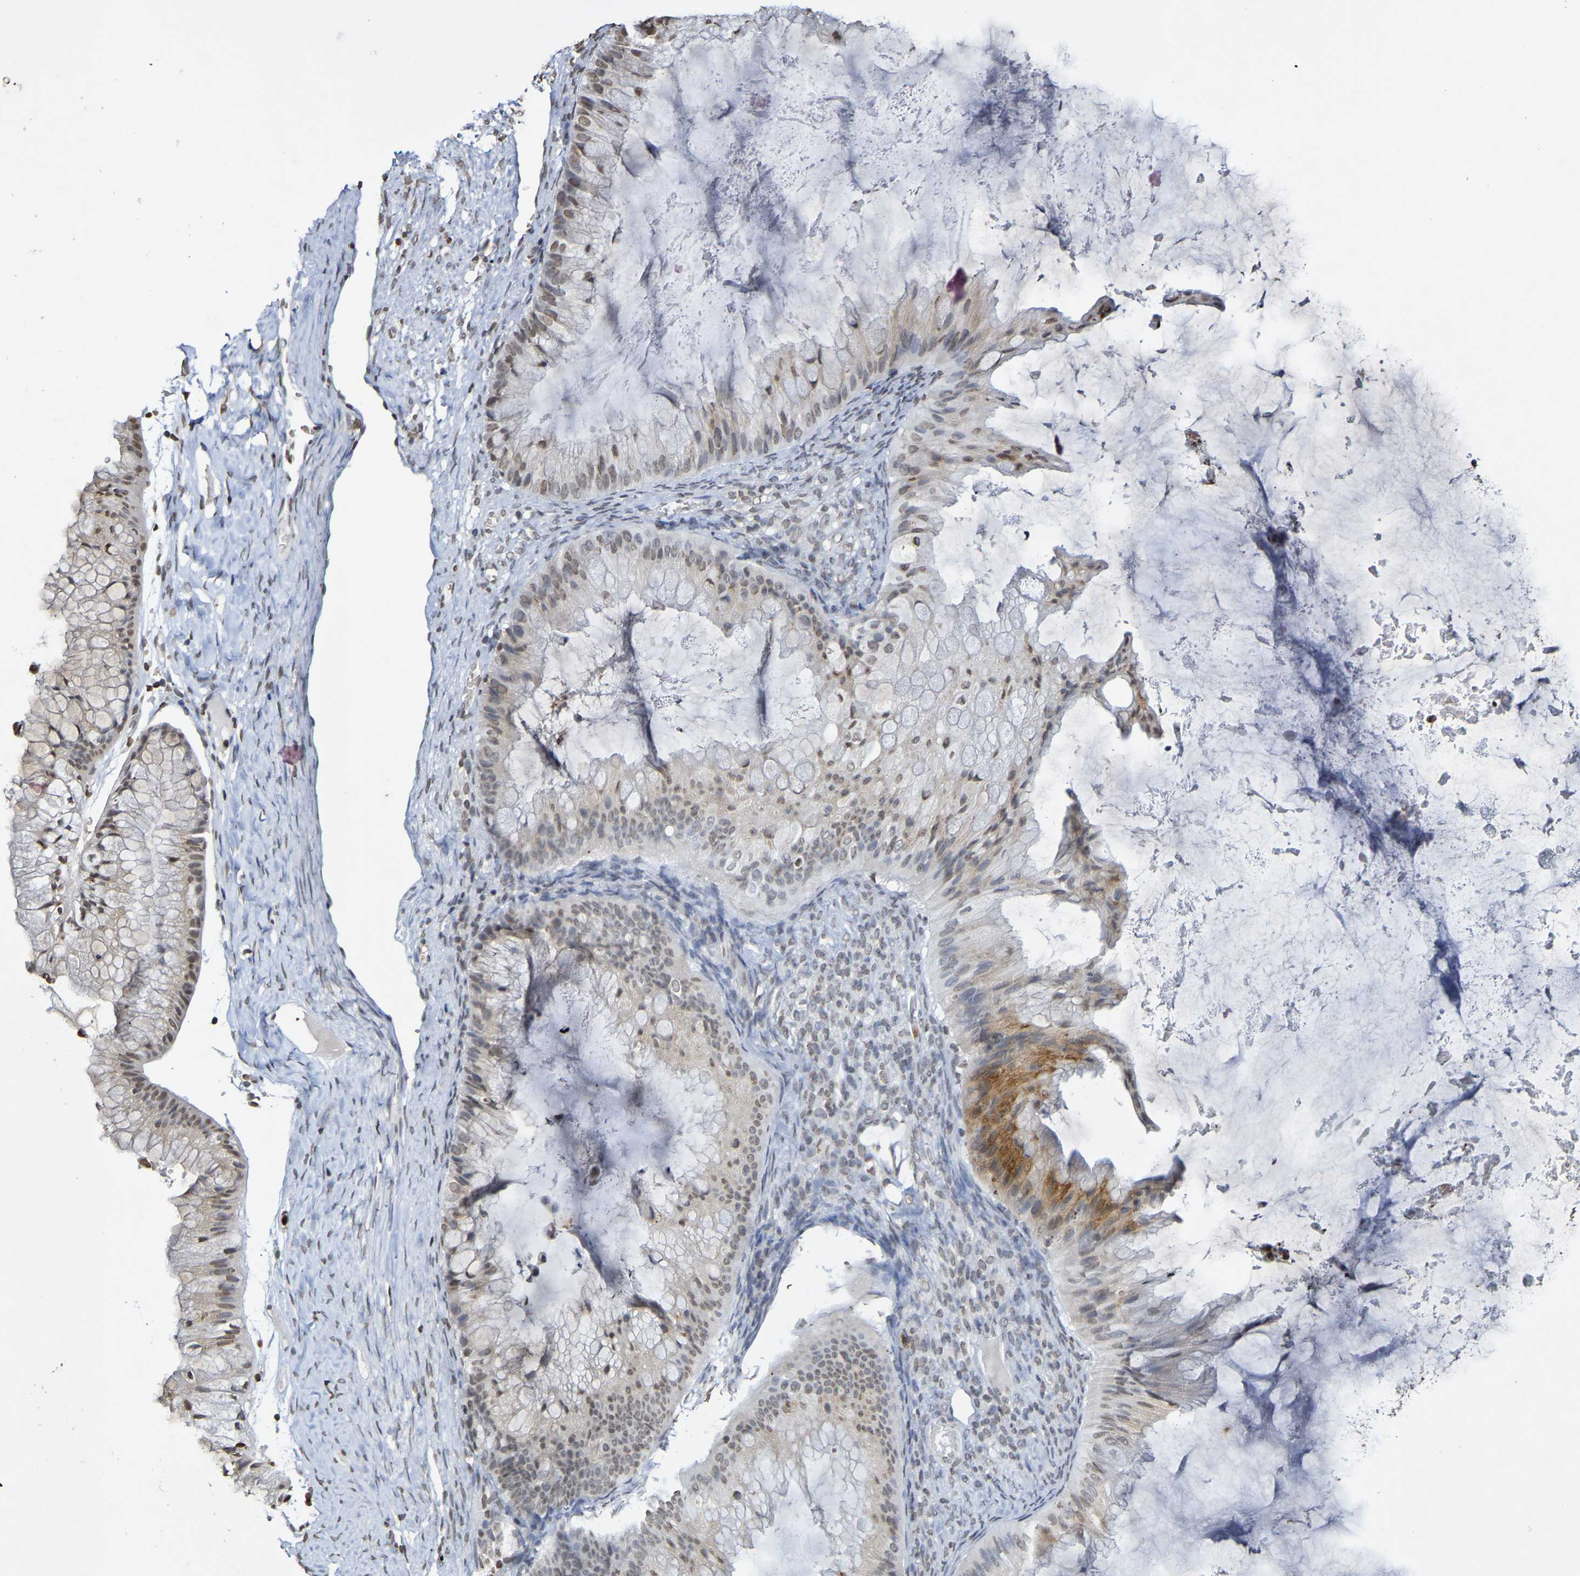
{"staining": {"intensity": "moderate", "quantity": "25%-75%", "location": "cytoplasmic/membranous,nuclear"}, "tissue": "ovarian cancer", "cell_type": "Tumor cells", "image_type": "cancer", "snomed": [{"axis": "morphology", "description": "Cystadenocarcinoma, mucinous, NOS"}, {"axis": "topography", "description": "Ovary"}], "caption": "This micrograph displays IHC staining of human ovarian mucinous cystadenocarcinoma, with medium moderate cytoplasmic/membranous and nuclear positivity in about 25%-75% of tumor cells.", "gene": "ATF4", "patient": {"sex": "female", "age": 61}}